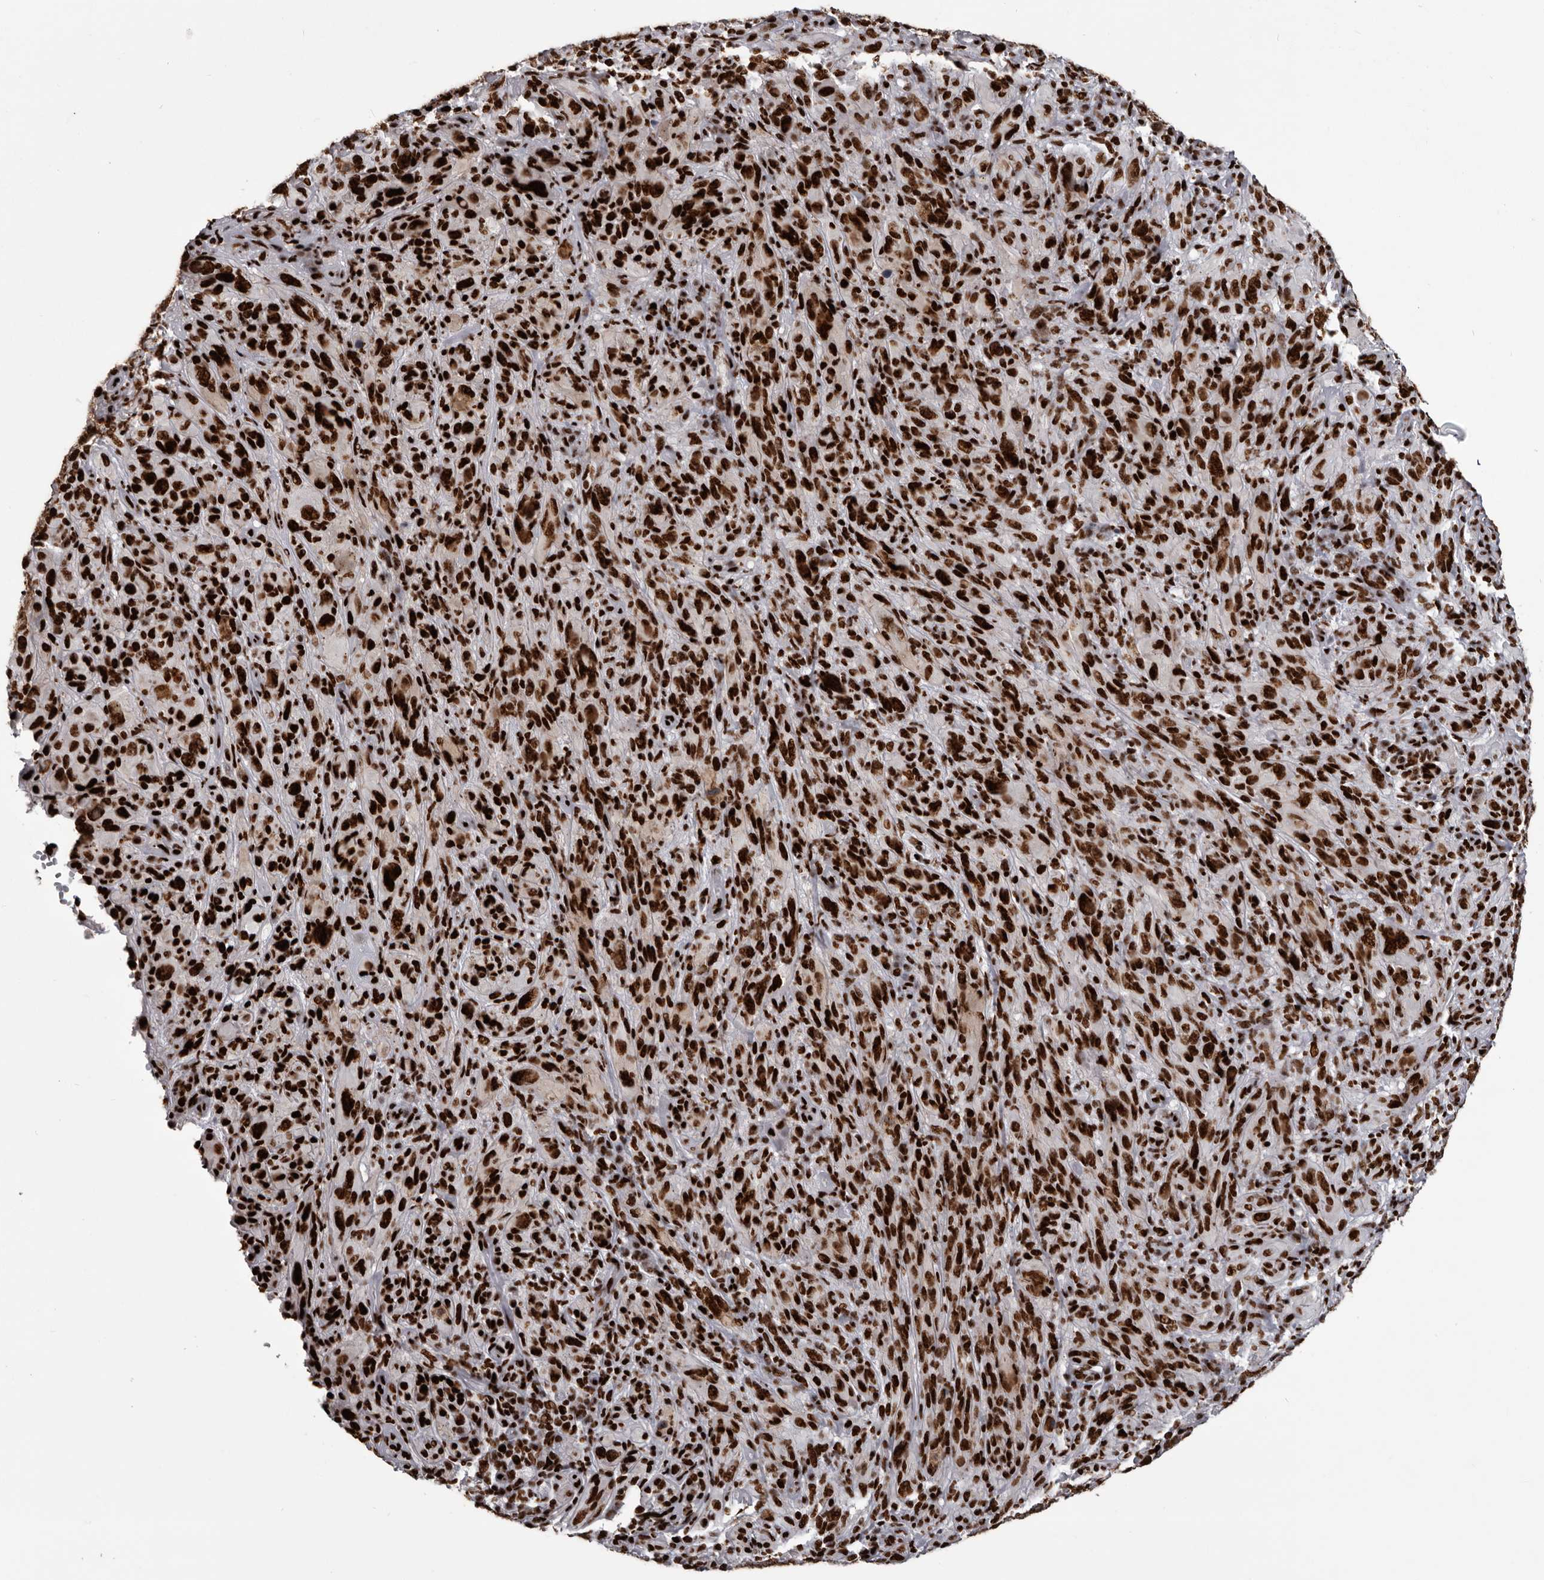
{"staining": {"intensity": "strong", "quantity": ">75%", "location": "nuclear"}, "tissue": "melanoma", "cell_type": "Tumor cells", "image_type": "cancer", "snomed": [{"axis": "morphology", "description": "Malignant melanoma, NOS"}, {"axis": "topography", "description": "Skin of head"}], "caption": "The micrograph reveals staining of melanoma, revealing strong nuclear protein staining (brown color) within tumor cells.", "gene": "NUMA1", "patient": {"sex": "male", "age": 96}}